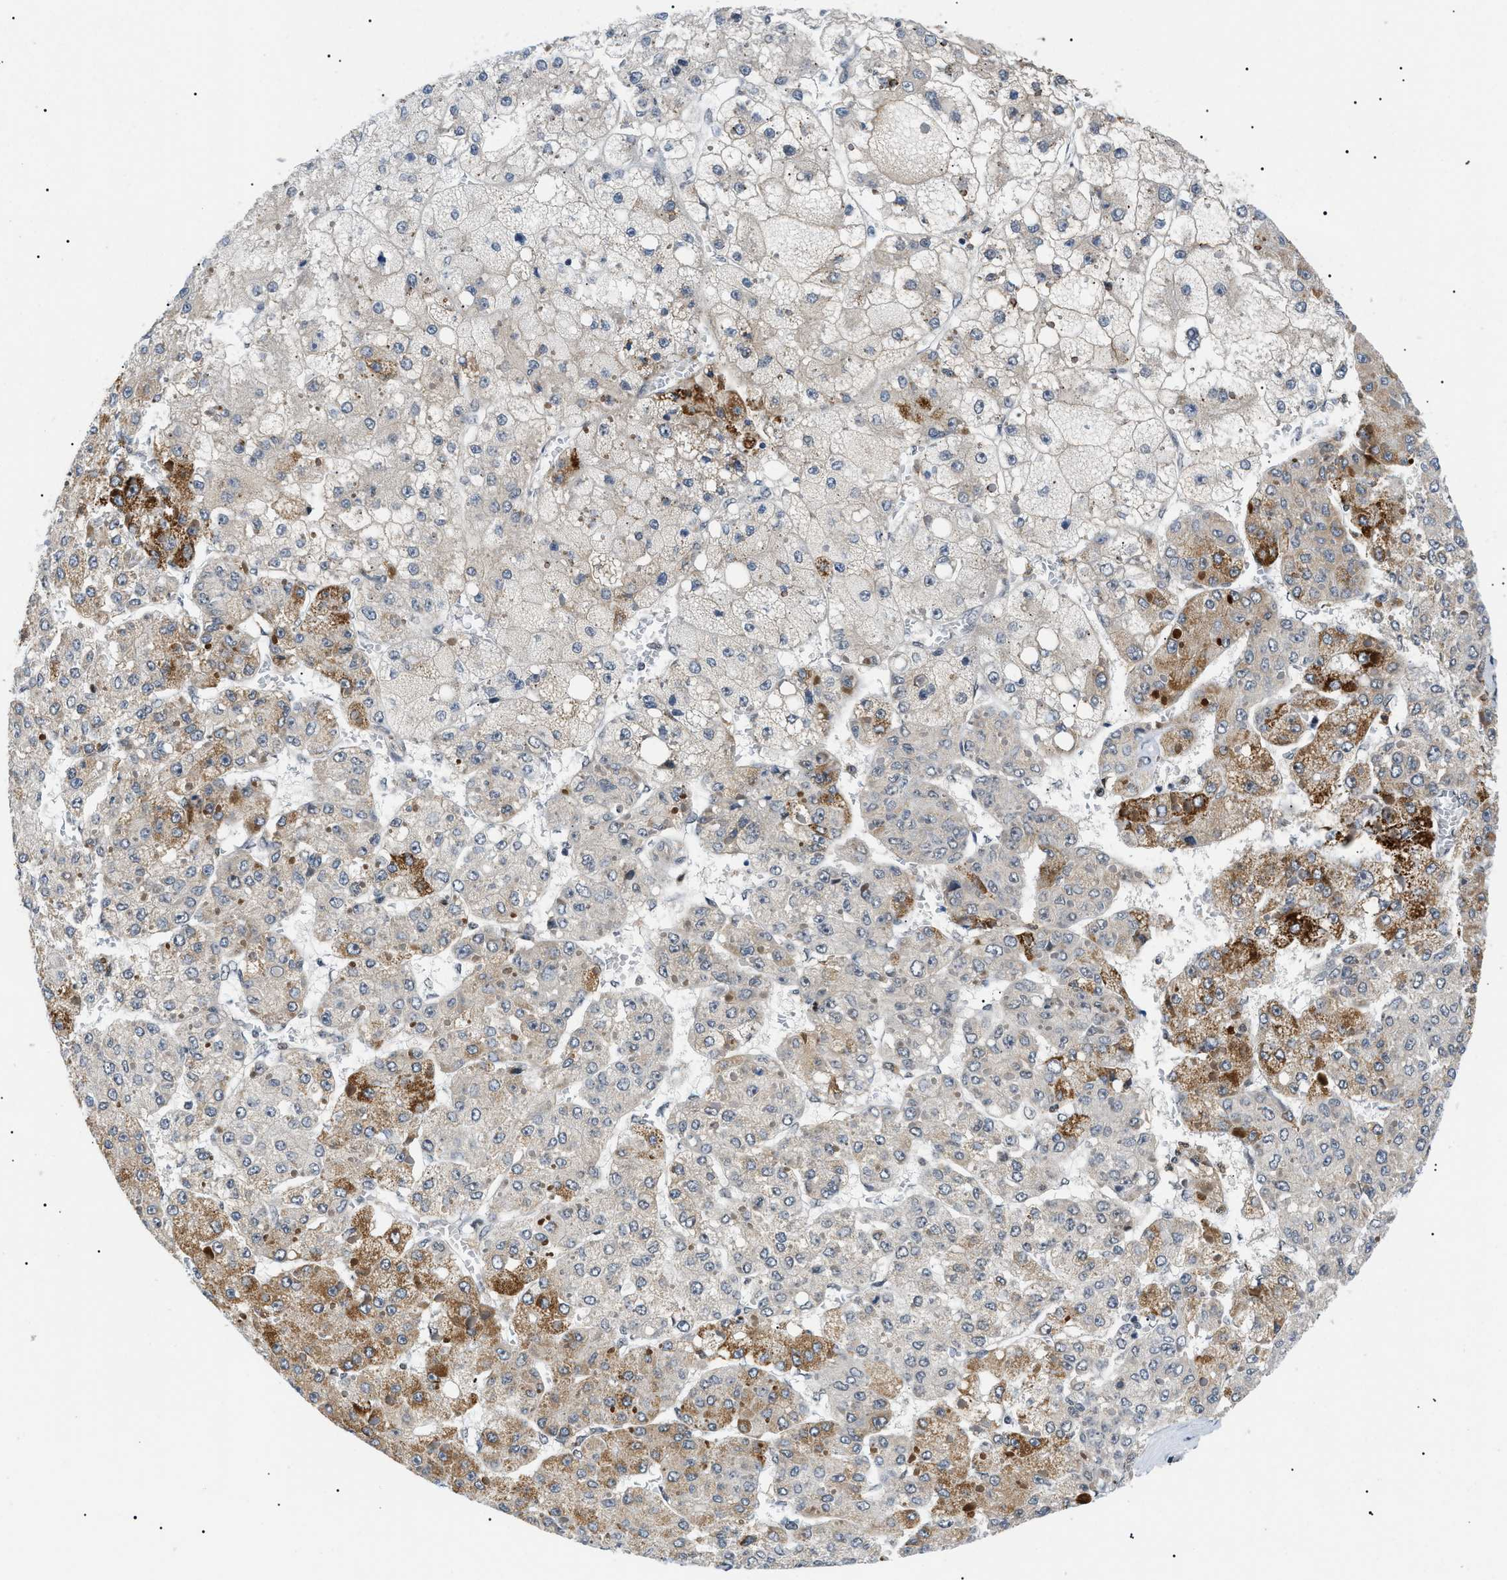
{"staining": {"intensity": "strong", "quantity": "25%-75%", "location": "cytoplasmic/membranous,nuclear"}, "tissue": "liver cancer", "cell_type": "Tumor cells", "image_type": "cancer", "snomed": [{"axis": "morphology", "description": "Carcinoma, Hepatocellular, NOS"}, {"axis": "topography", "description": "Liver"}], "caption": "A photomicrograph of human liver cancer stained for a protein reveals strong cytoplasmic/membranous and nuclear brown staining in tumor cells. Using DAB (brown) and hematoxylin (blue) stains, captured at high magnification using brightfield microscopy.", "gene": "RBM15", "patient": {"sex": "female", "age": 73}}